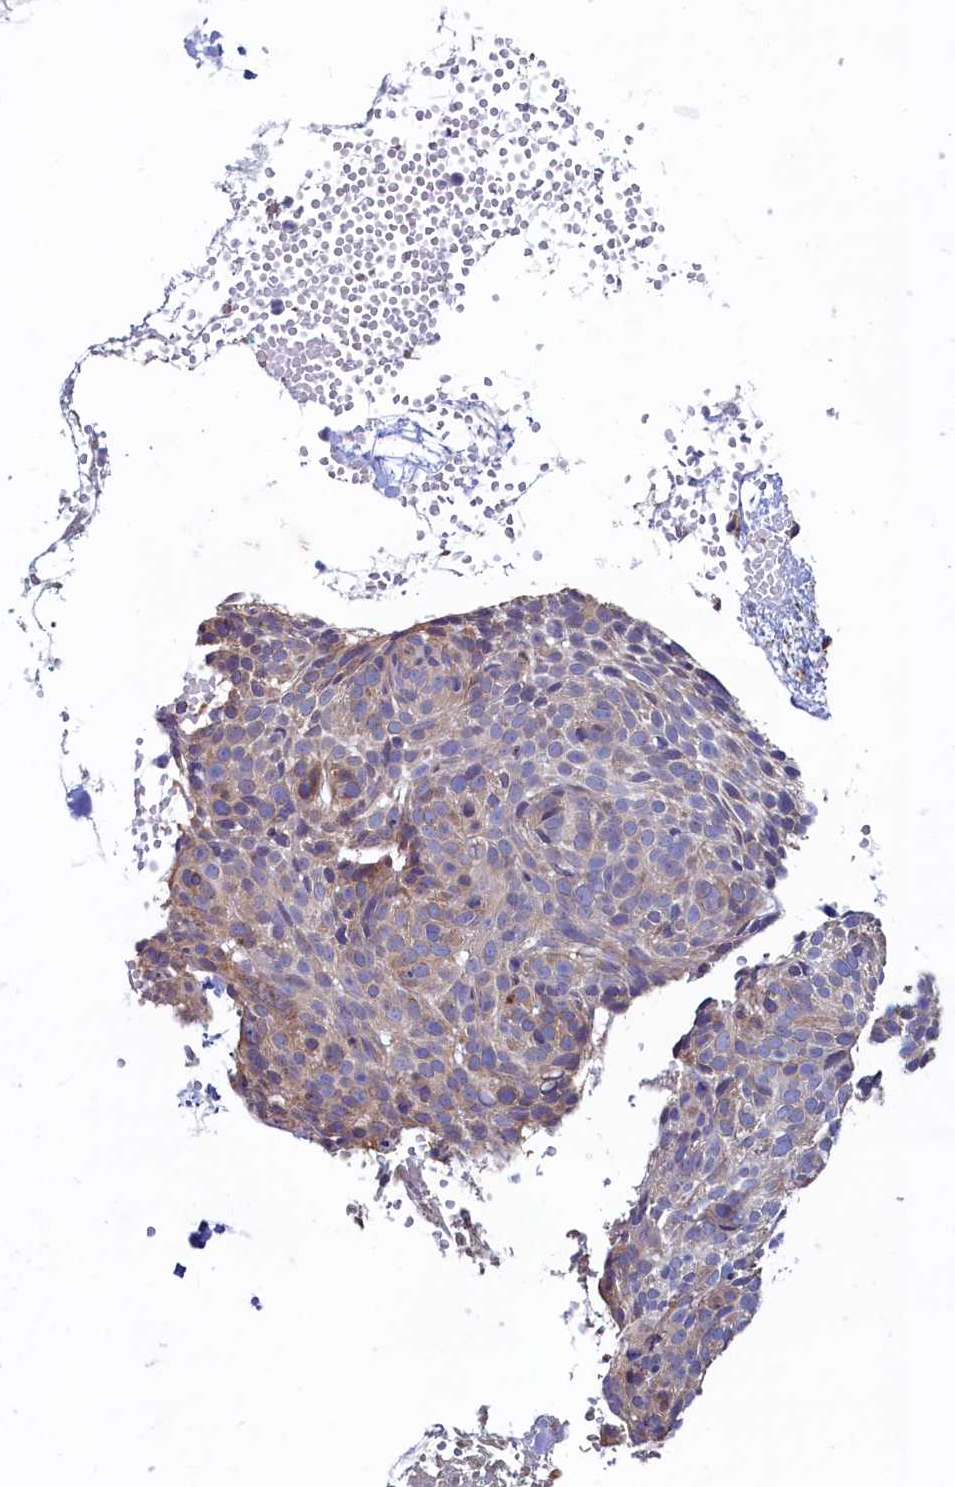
{"staining": {"intensity": "weak", "quantity": "<25%", "location": "cytoplasmic/membranous"}, "tissue": "skin cancer", "cell_type": "Tumor cells", "image_type": "cancer", "snomed": [{"axis": "morphology", "description": "Normal tissue, NOS"}, {"axis": "morphology", "description": "Basal cell carcinoma"}, {"axis": "topography", "description": "Skin"}], "caption": "Tumor cells show no significant expression in skin cancer.", "gene": "SPATA2L", "patient": {"sex": "male", "age": 66}}